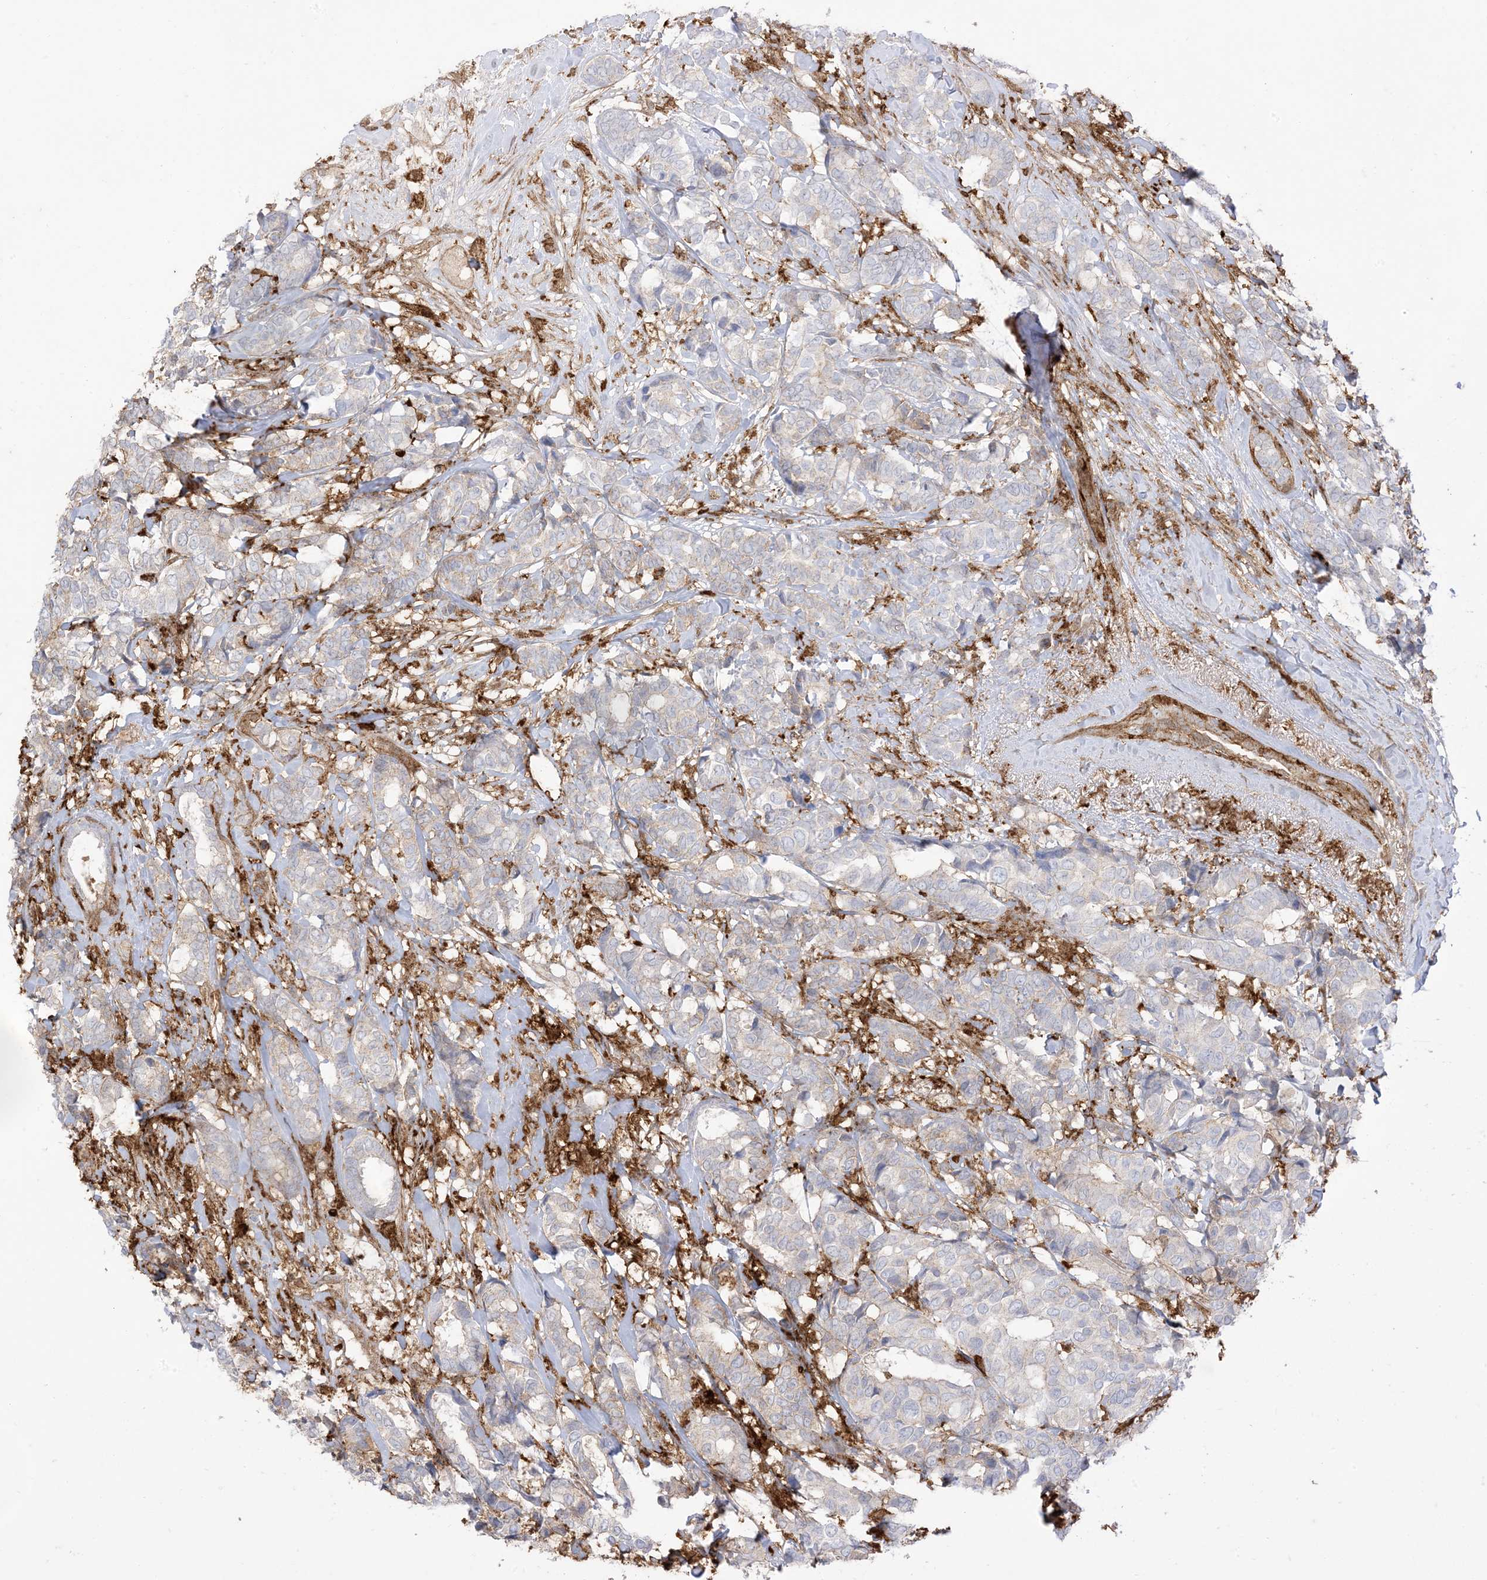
{"staining": {"intensity": "negative", "quantity": "none", "location": "none"}, "tissue": "breast cancer", "cell_type": "Tumor cells", "image_type": "cancer", "snomed": [{"axis": "morphology", "description": "Duct carcinoma"}, {"axis": "topography", "description": "Breast"}], "caption": "This is an IHC histopathology image of human breast invasive ductal carcinoma. There is no staining in tumor cells.", "gene": "GSN", "patient": {"sex": "female", "age": 87}}